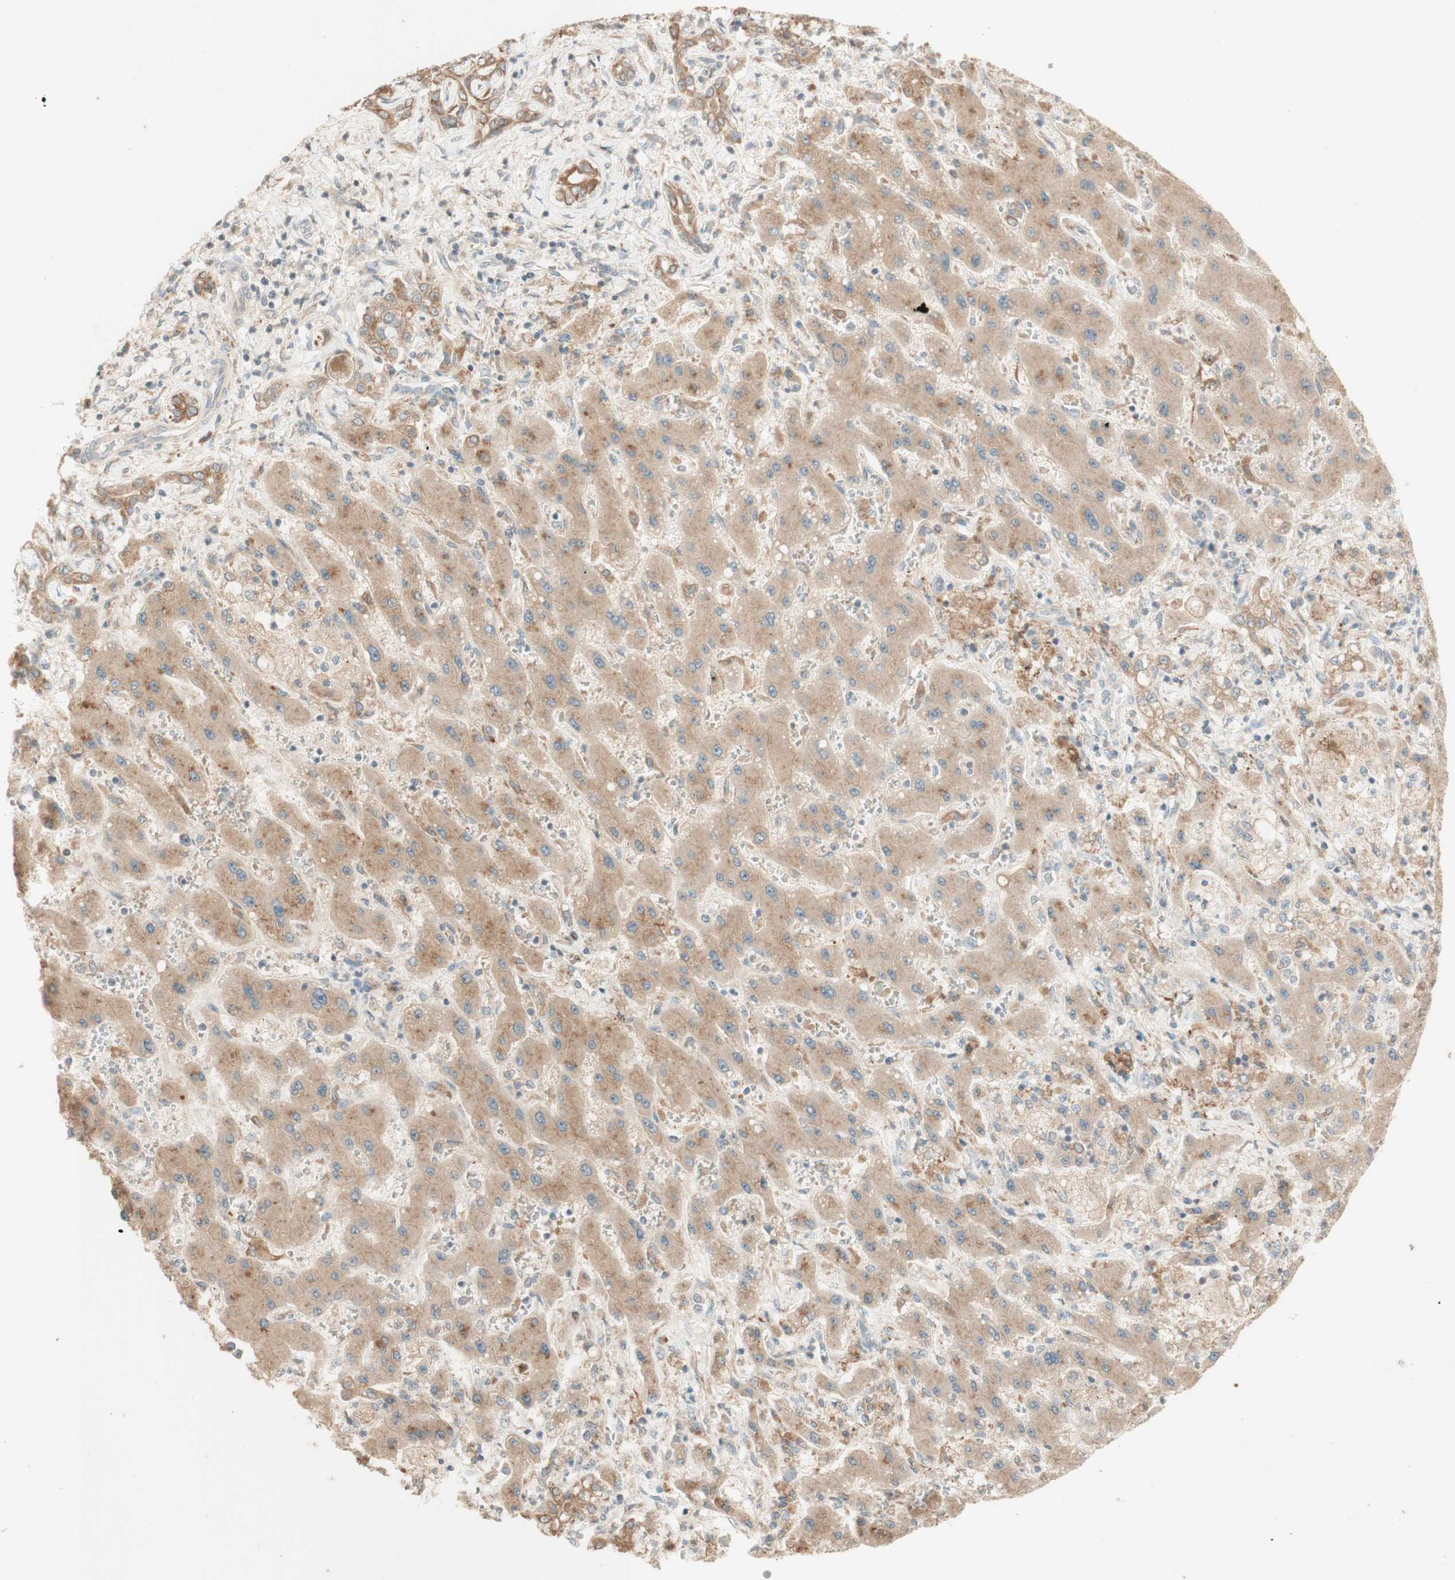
{"staining": {"intensity": "moderate", "quantity": ">75%", "location": "cytoplasmic/membranous"}, "tissue": "liver cancer", "cell_type": "Tumor cells", "image_type": "cancer", "snomed": [{"axis": "morphology", "description": "Cholangiocarcinoma"}, {"axis": "topography", "description": "Liver"}], "caption": "Immunohistochemistry (IHC) (DAB) staining of human liver cholangiocarcinoma shows moderate cytoplasmic/membranous protein expression in approximately >75% of tumor cells. Nuclei are stained in blue.", "gene": "CLCN2", "patient": {"sex": "male", "age": 50}}